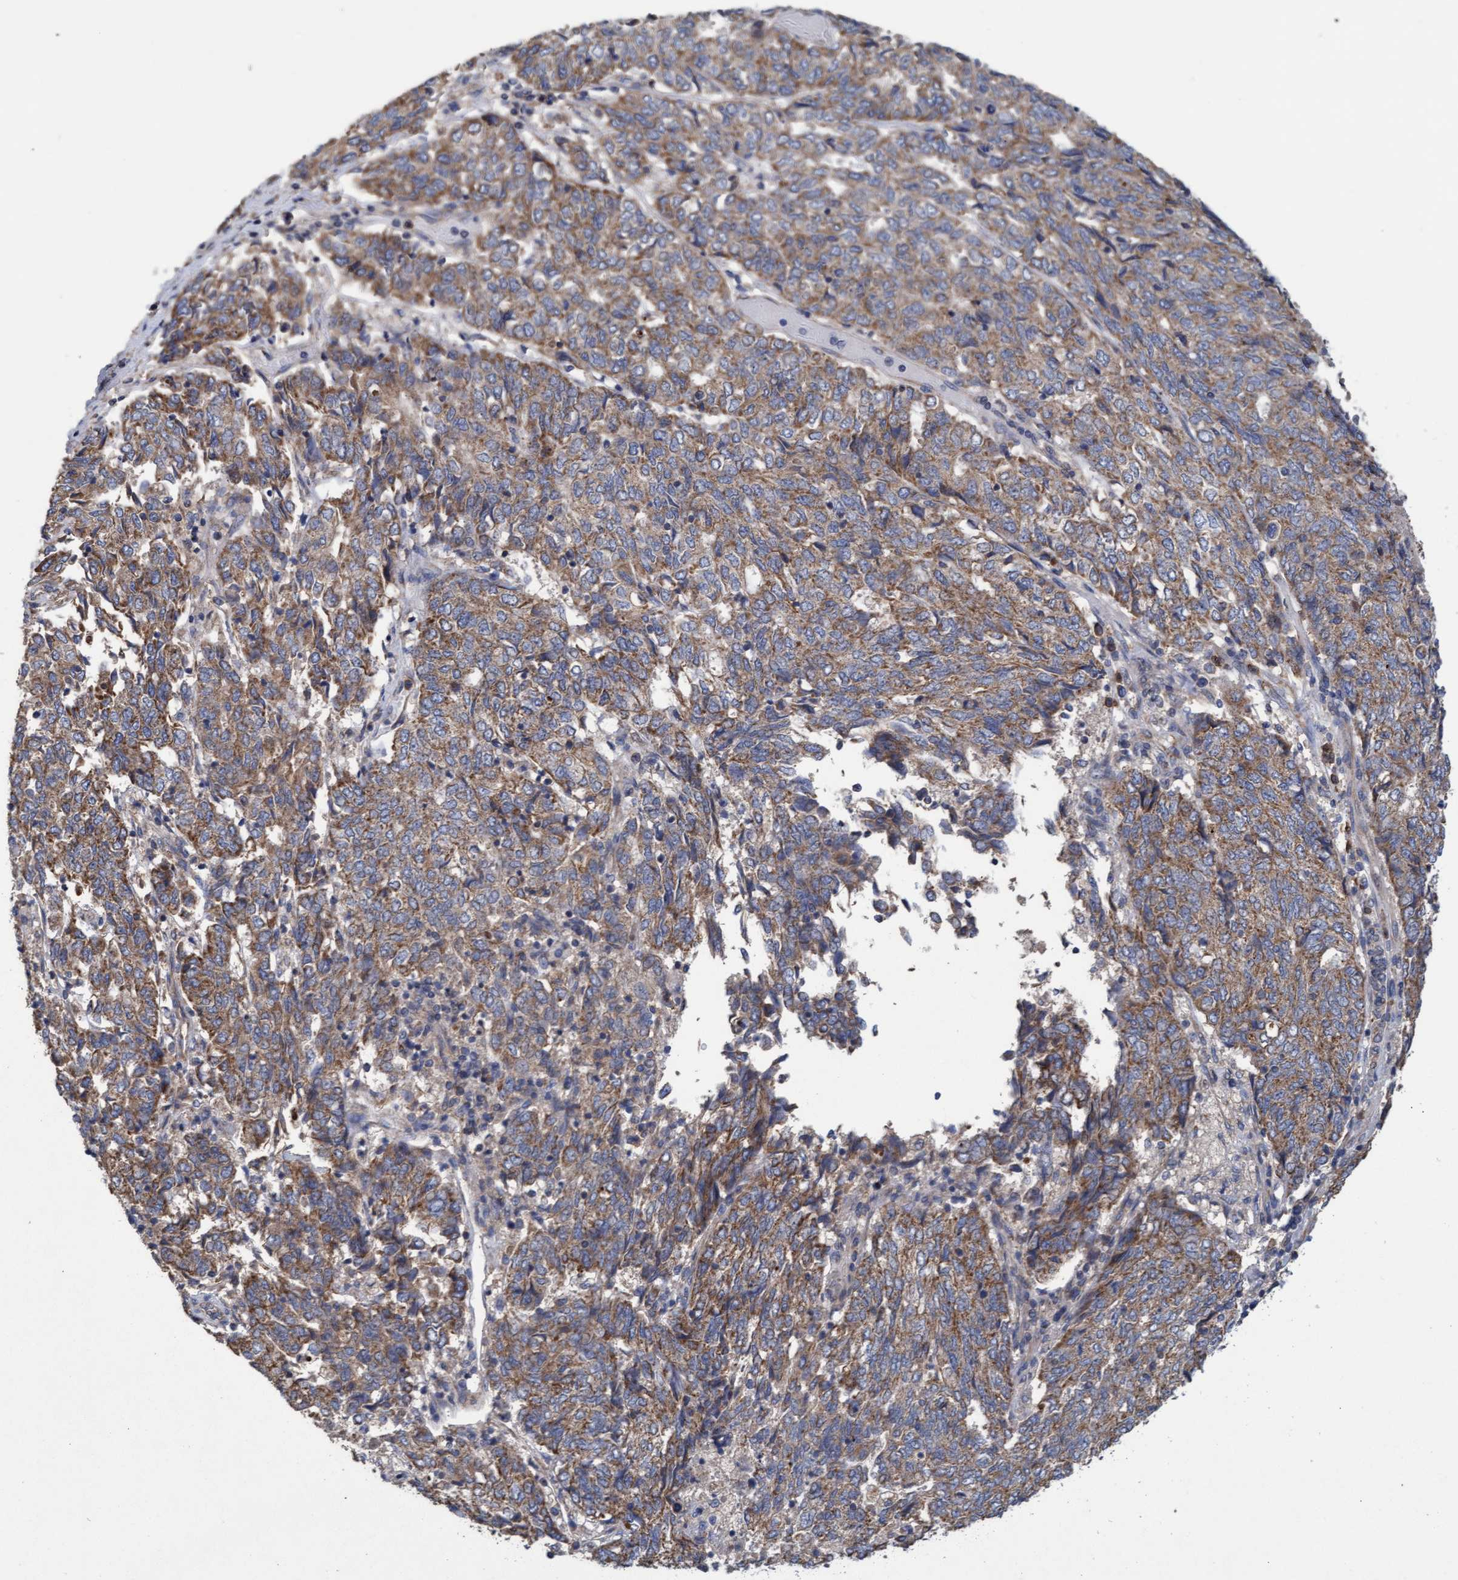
{"staining": {"intensity": "moderate", "quantity": ">75%", "location": "cytoplasmic/membranous"}, "tissue": "endometrial cancer", "cell_type": "Tumor cells", "image_type": "cancer", "snomed": [{"axis": "morphology", "description": "Adenocarcinoma, NOS"}, {"axis": "topography", "description": "Endometrium"}], "caption": "Protein expression analysis of human endometrial cancer reveals moderate cytoplasmic/membranous staining in approximately >75% of tumor cells.", "gene": "MRPL38", "patient": {"sex": "female", "age": 80}}